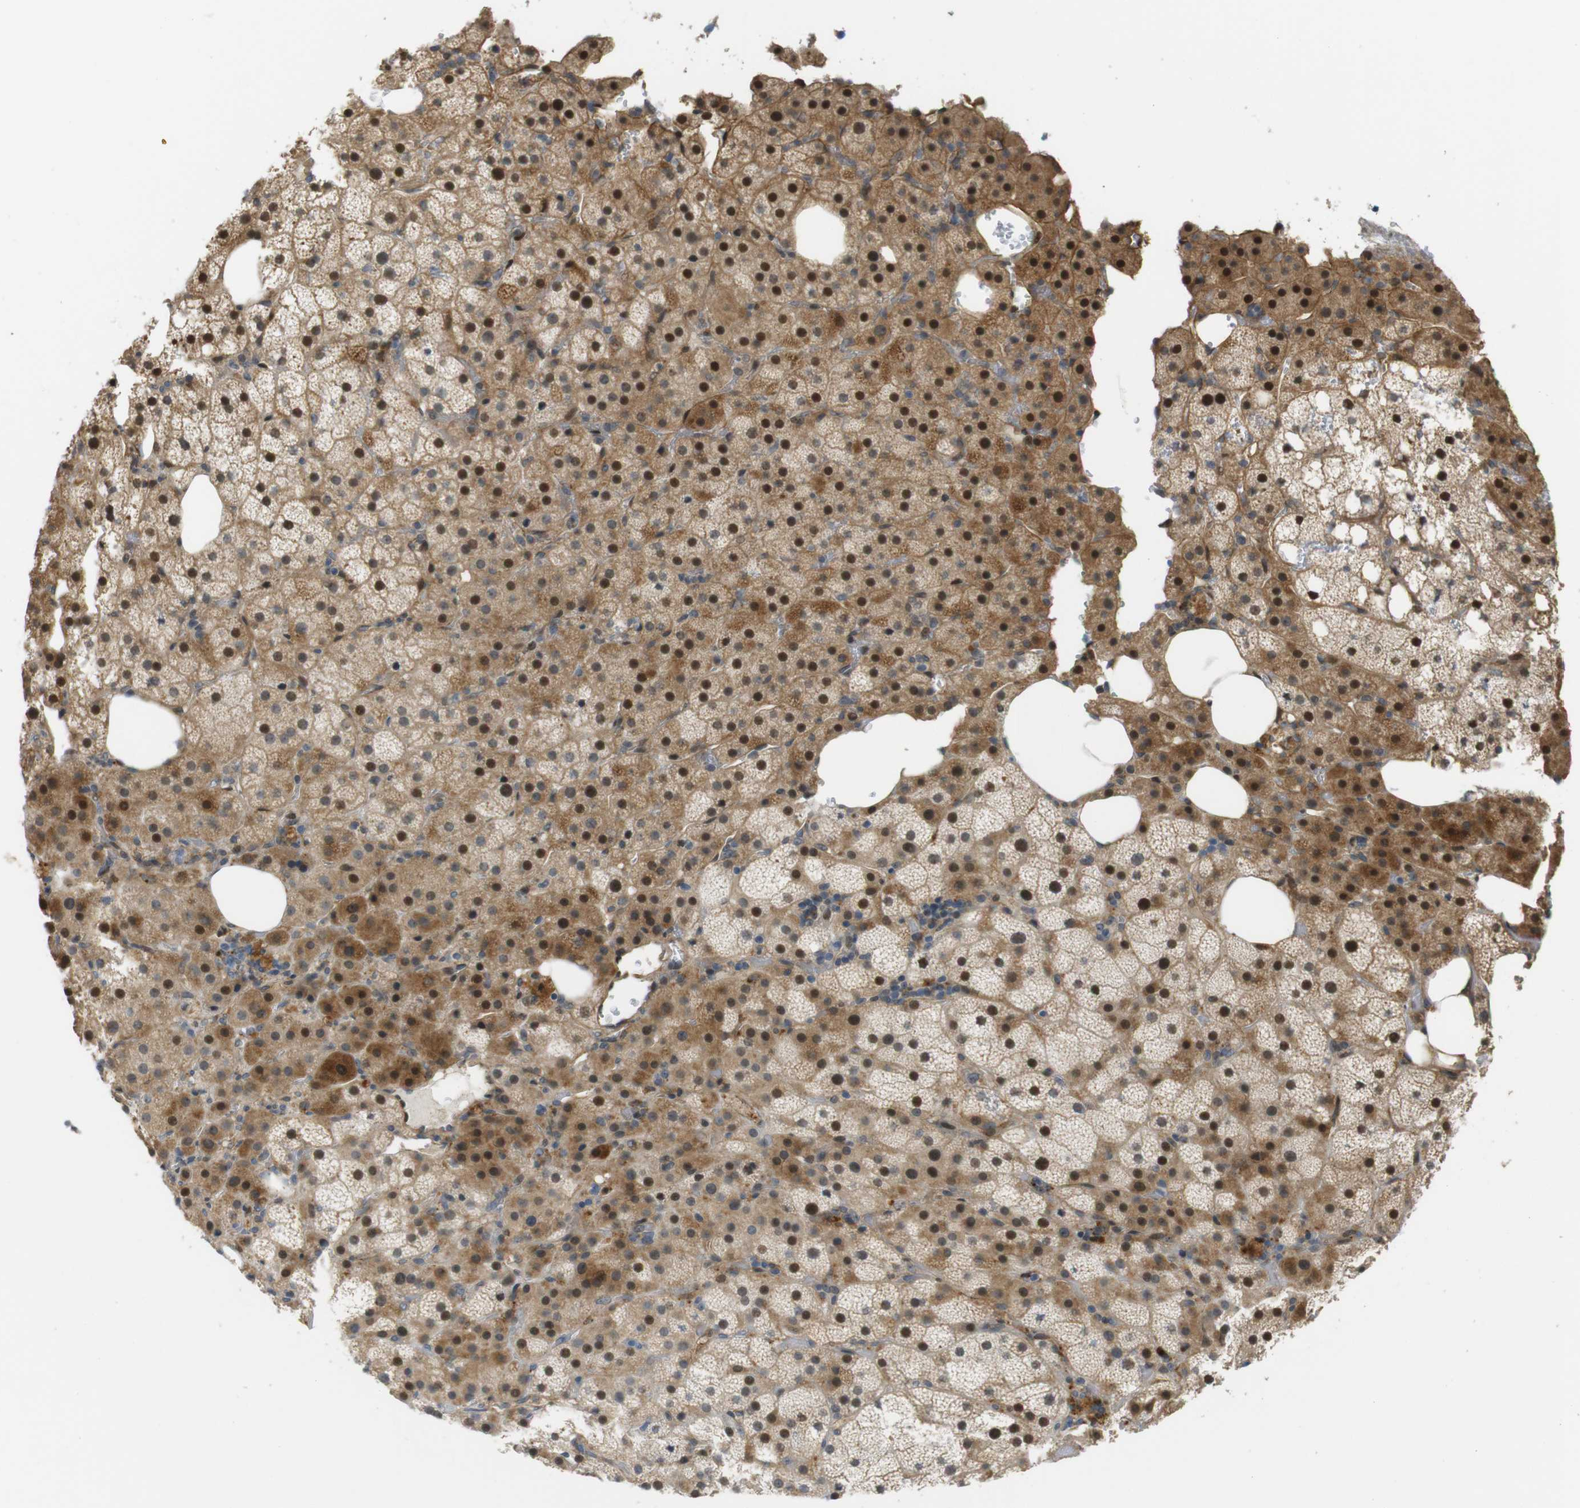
{"staining": {"intensity": "moderate", "quantity": ">75%", "location": "cytoplasmic/membranous,nuclear"}, "tissue": "adrenal gland", "cell_type": "Glandular cells", "image_type": "normal", "snomed": [{"axis": "morphology", "description": "Normal tissue, NOS"}, {"axis": "topography", "description": "Adrenal gland"}], "caption": "The micrograph exhibits immunohistochemical staining of unremarkable adrenal gland. There is moderate cytoplasmic/membranous,nuclear positivity is present in approximately >75% of glandular cells. (DAB IHC with brightfield microscopy, high magnification).", "gene": "TSPAN9", "patient": {"sex": "female", "age": 59}}